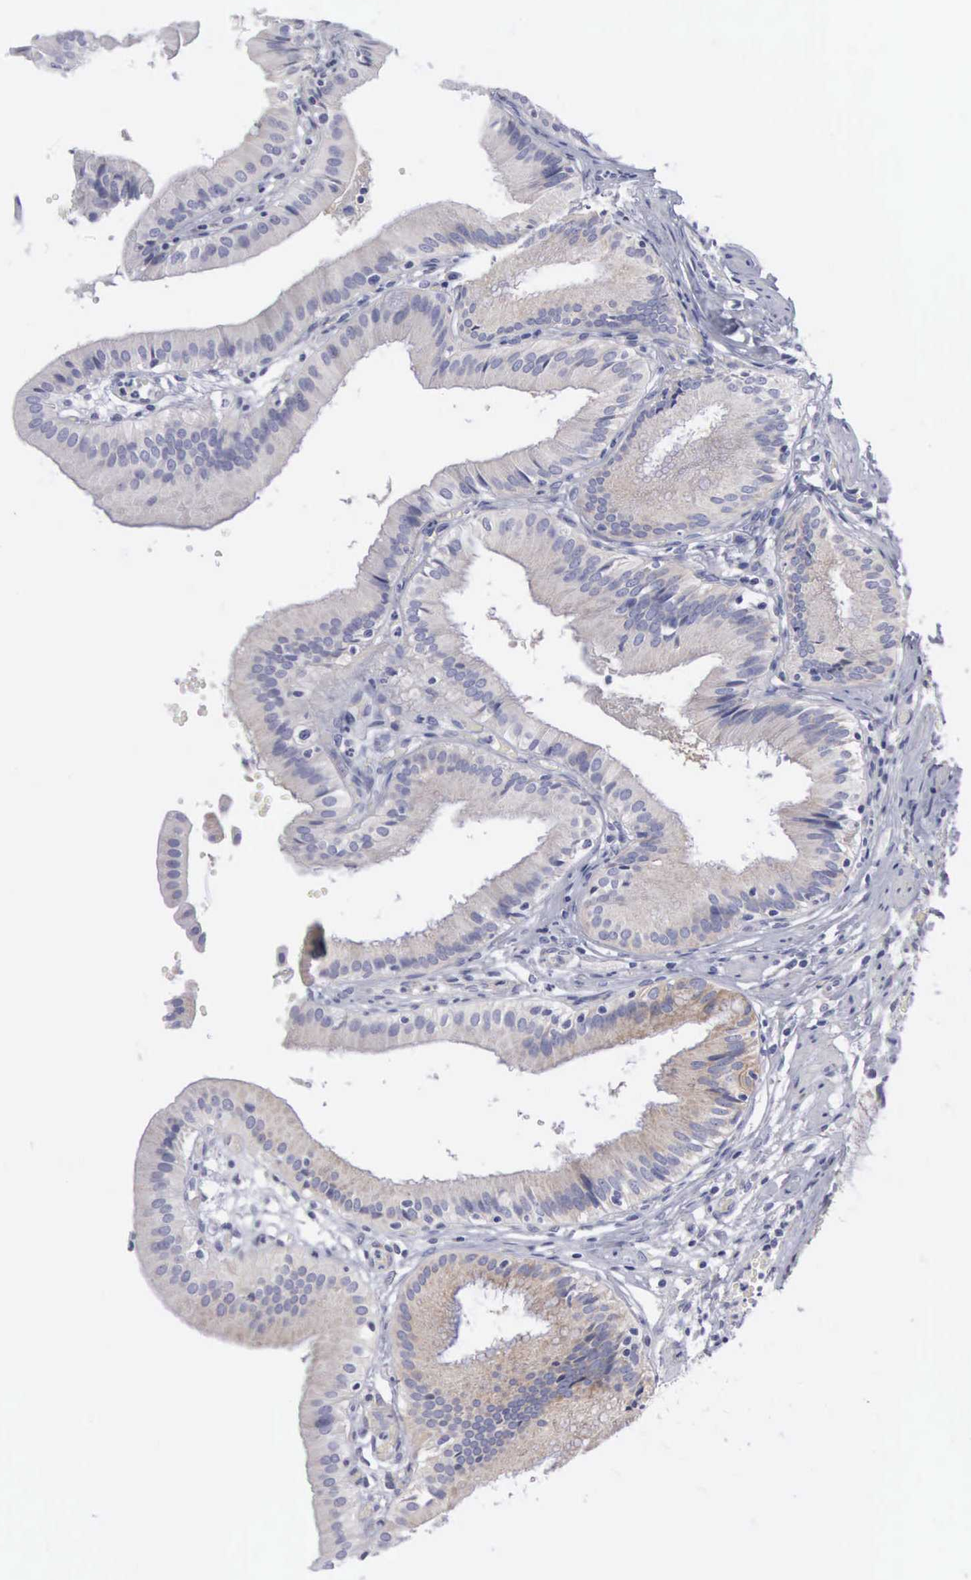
{"staining": {"intensity": "moderate", "quantity": "25%-75%", "location": "cytoplasmic/membranous"}, "tissue": "gallbladder", "cell_type": "Glandular cells", "image_type": "normal", "snomed": [{"axis": "morphology", "description": "Normal tissue, NOS"}, {"axis": "topography", "description": "Gallbladder"}], "caption": "Protein staining by IHC displays moderate cytoplasmic/membranous staining in approximately 25%-75% of glandular cells in unremarkable gallbladder. (DAB (3,3'-diaminobenzidine) IHC, brown staining for protein, blue staining for nuclei).", "gene": "APOOL", "patient": {"sex": "male", "age": 28}}